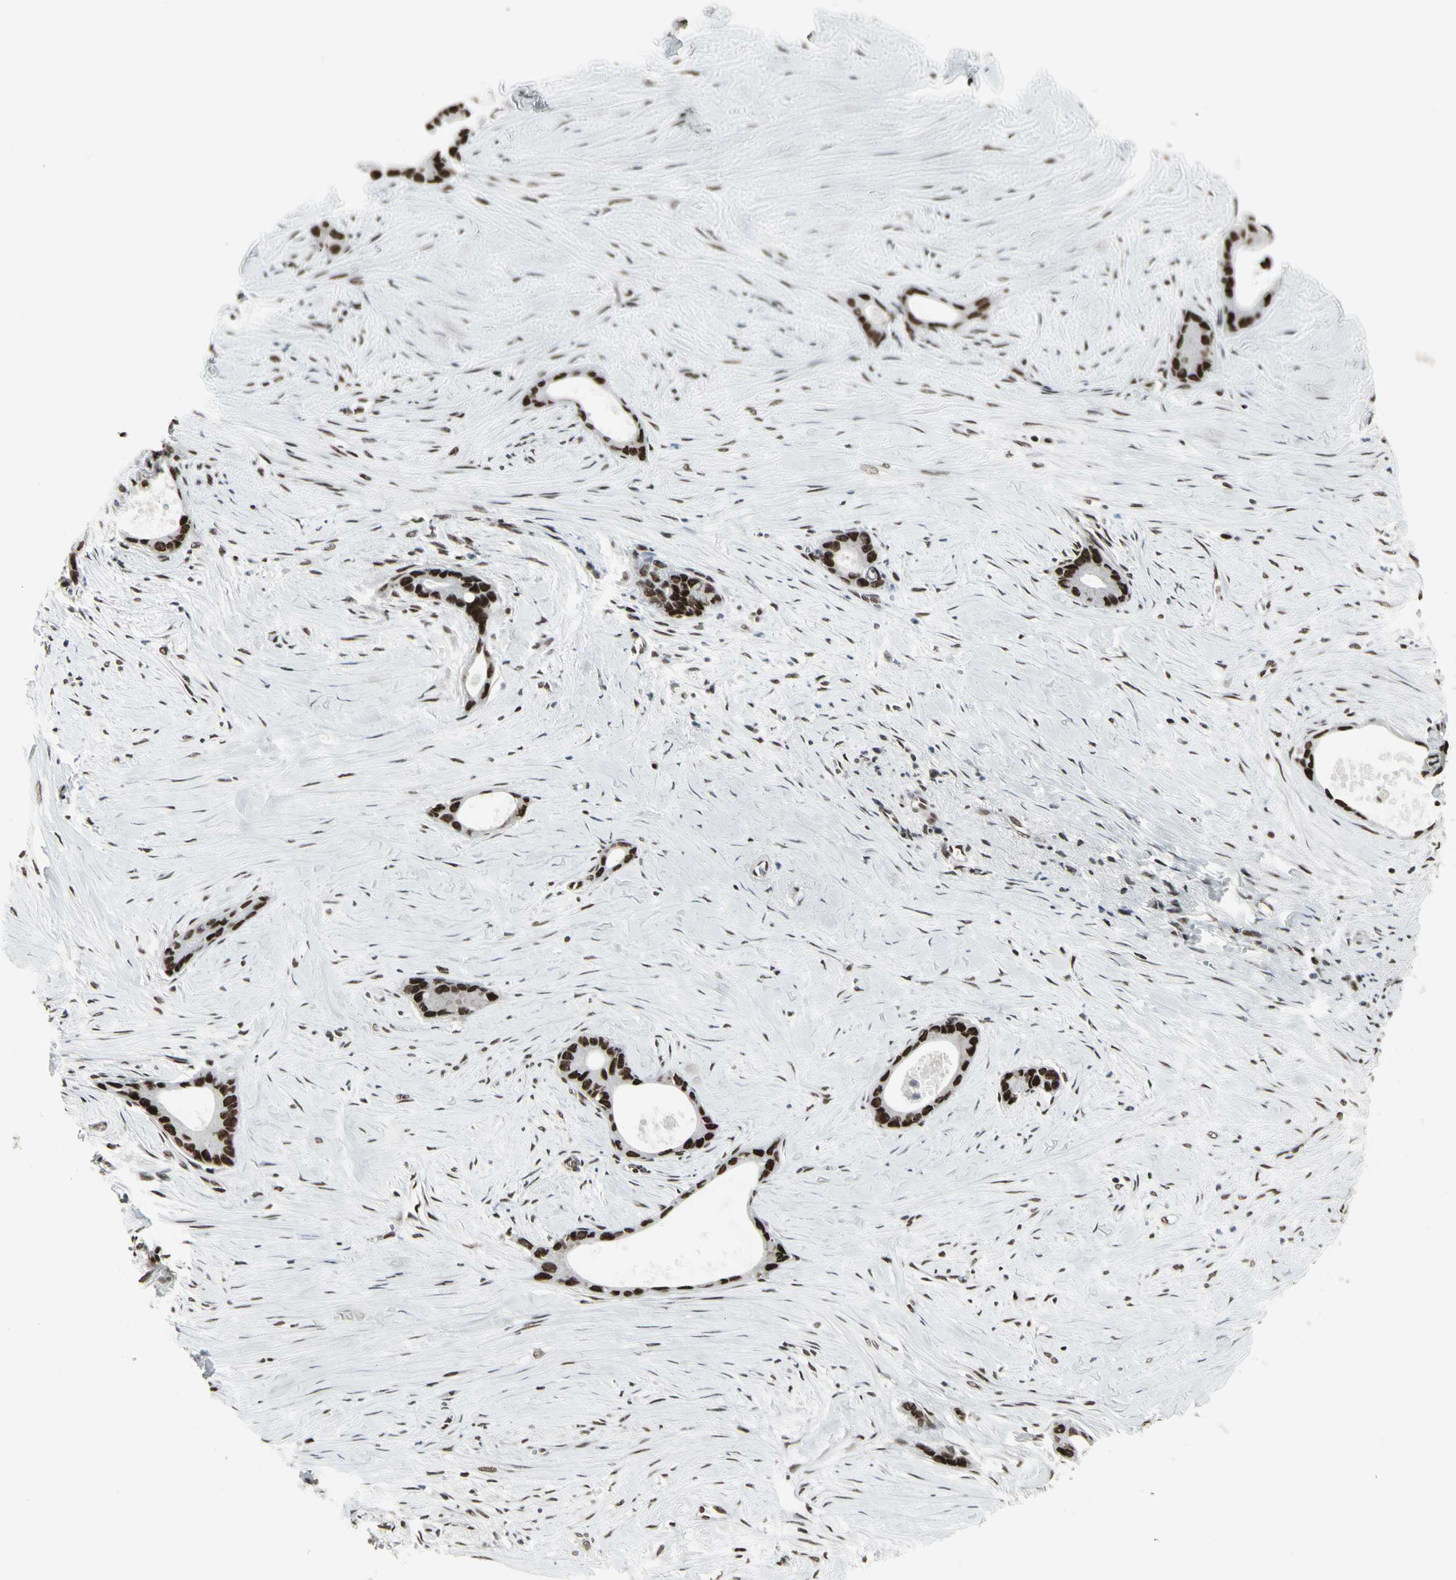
{"staining": {"intensity": "strong", "quantity": ">75%", "location": "nuclear"}, "tissue": "liver cancer", "cell_type": "Tumor cells", "image_type": "cancer", "snomed": [{"axis": "morphology", "description": "Cholangiocarcinoma"}, {"axis": "topography", "description": "Liver"}], "caption": "DAB immunohistochemical staining of cholangiocarcinoma (liver) demonstrates strong nuclear protein positivity in about >75% of tumor cells.", "gene": "HMG20A", "patient": {"sex": "female", "age": 55}}